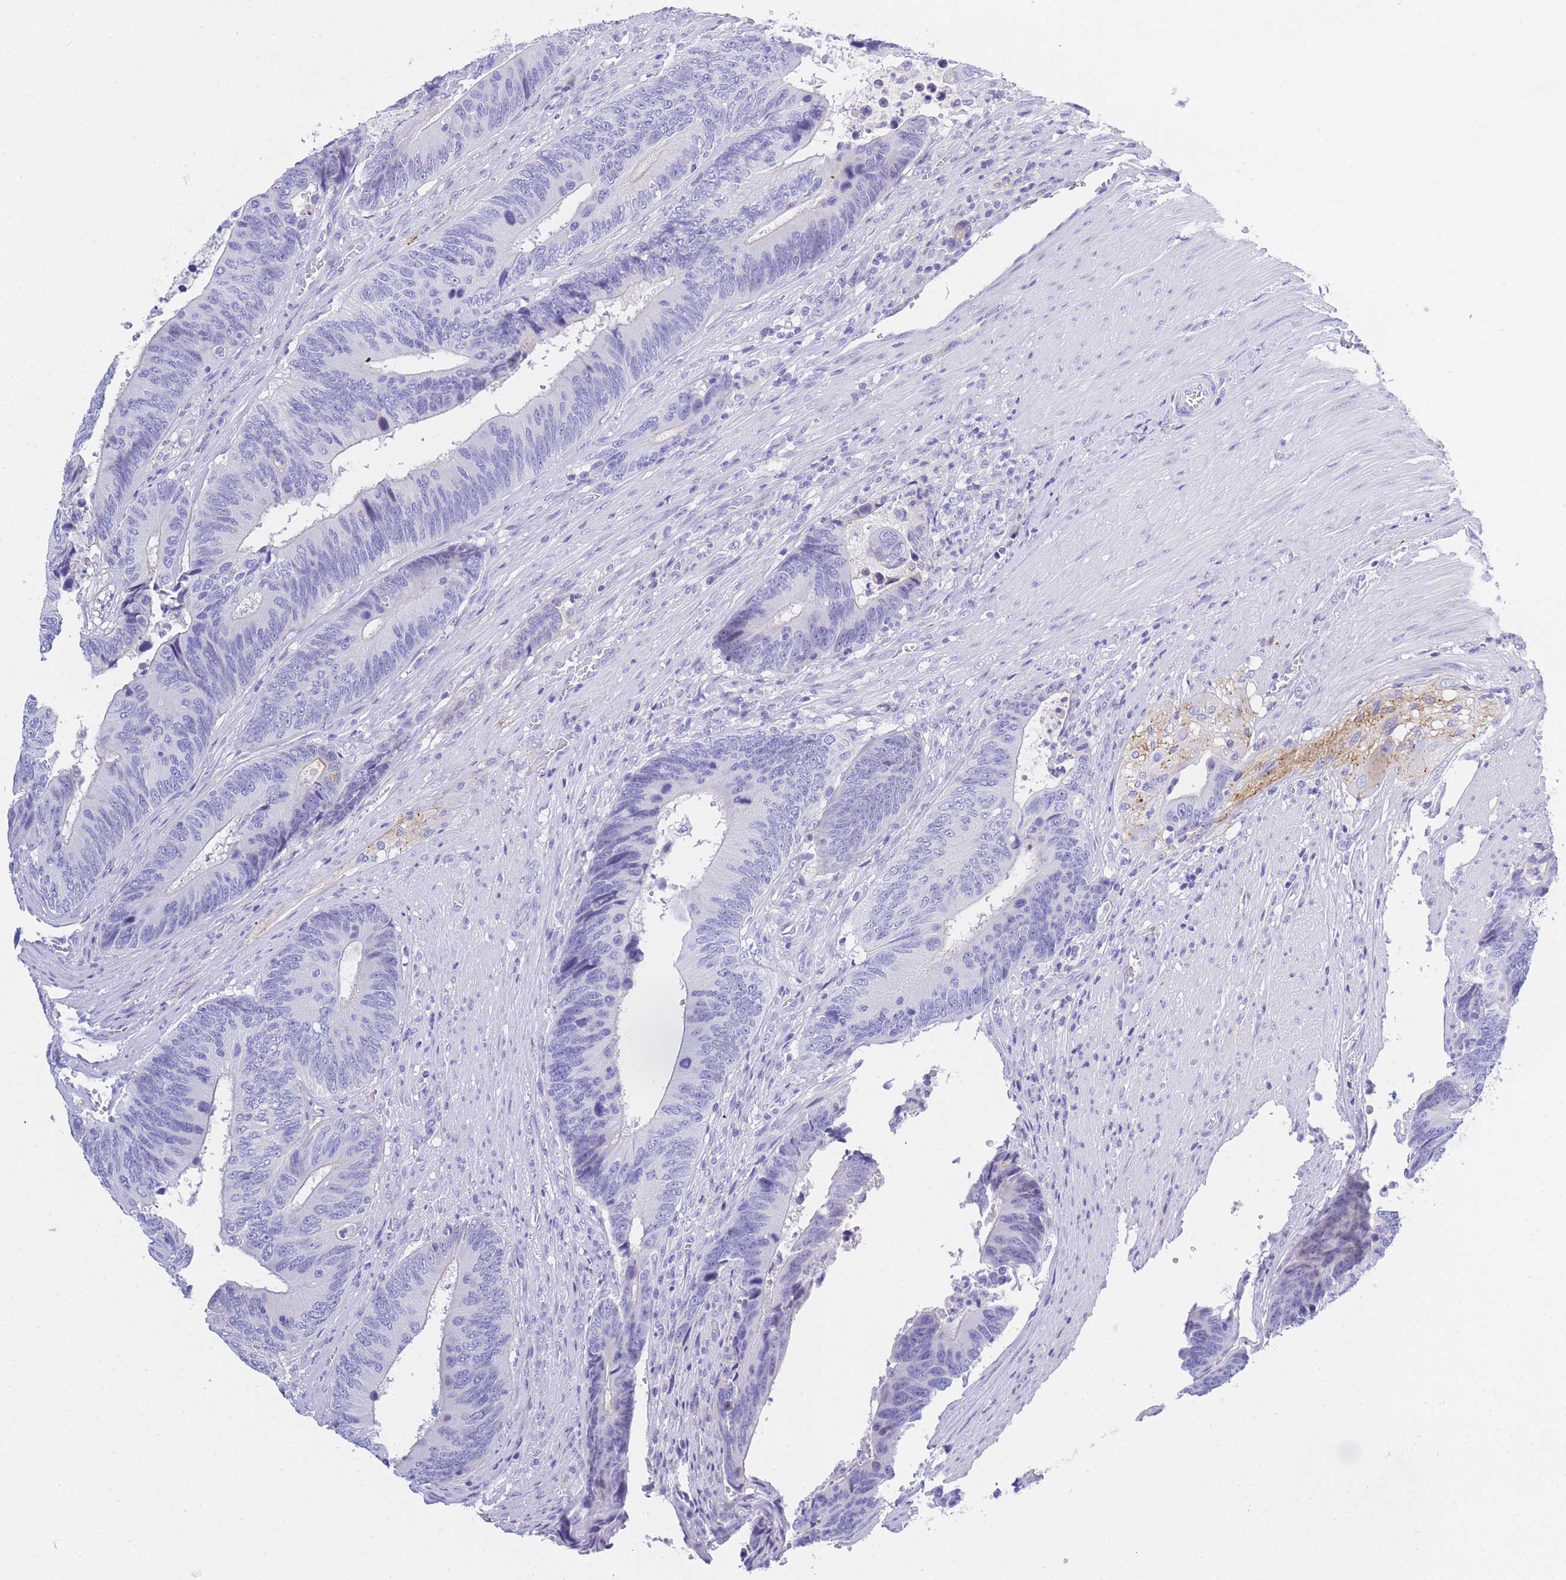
{"staining": {"intensity": "negative", "quantity": "none", "location": "none"}, "tissue": "colorectal cancer", "cell_type": "Tumor cells", "image_type": "cancer", "snomed": [{"axis": "morphology", "description": "Adenocarcinoma, NOS"}, {"axis": "topography", "description": "Colon"}], "caption": "Human colorectal adenocarcinoma stained for a protein using immunohistochemistry displays no staining in tumor cells.", "gene": "TIFAB", "patient": {"sex": "male", "age": 87}}